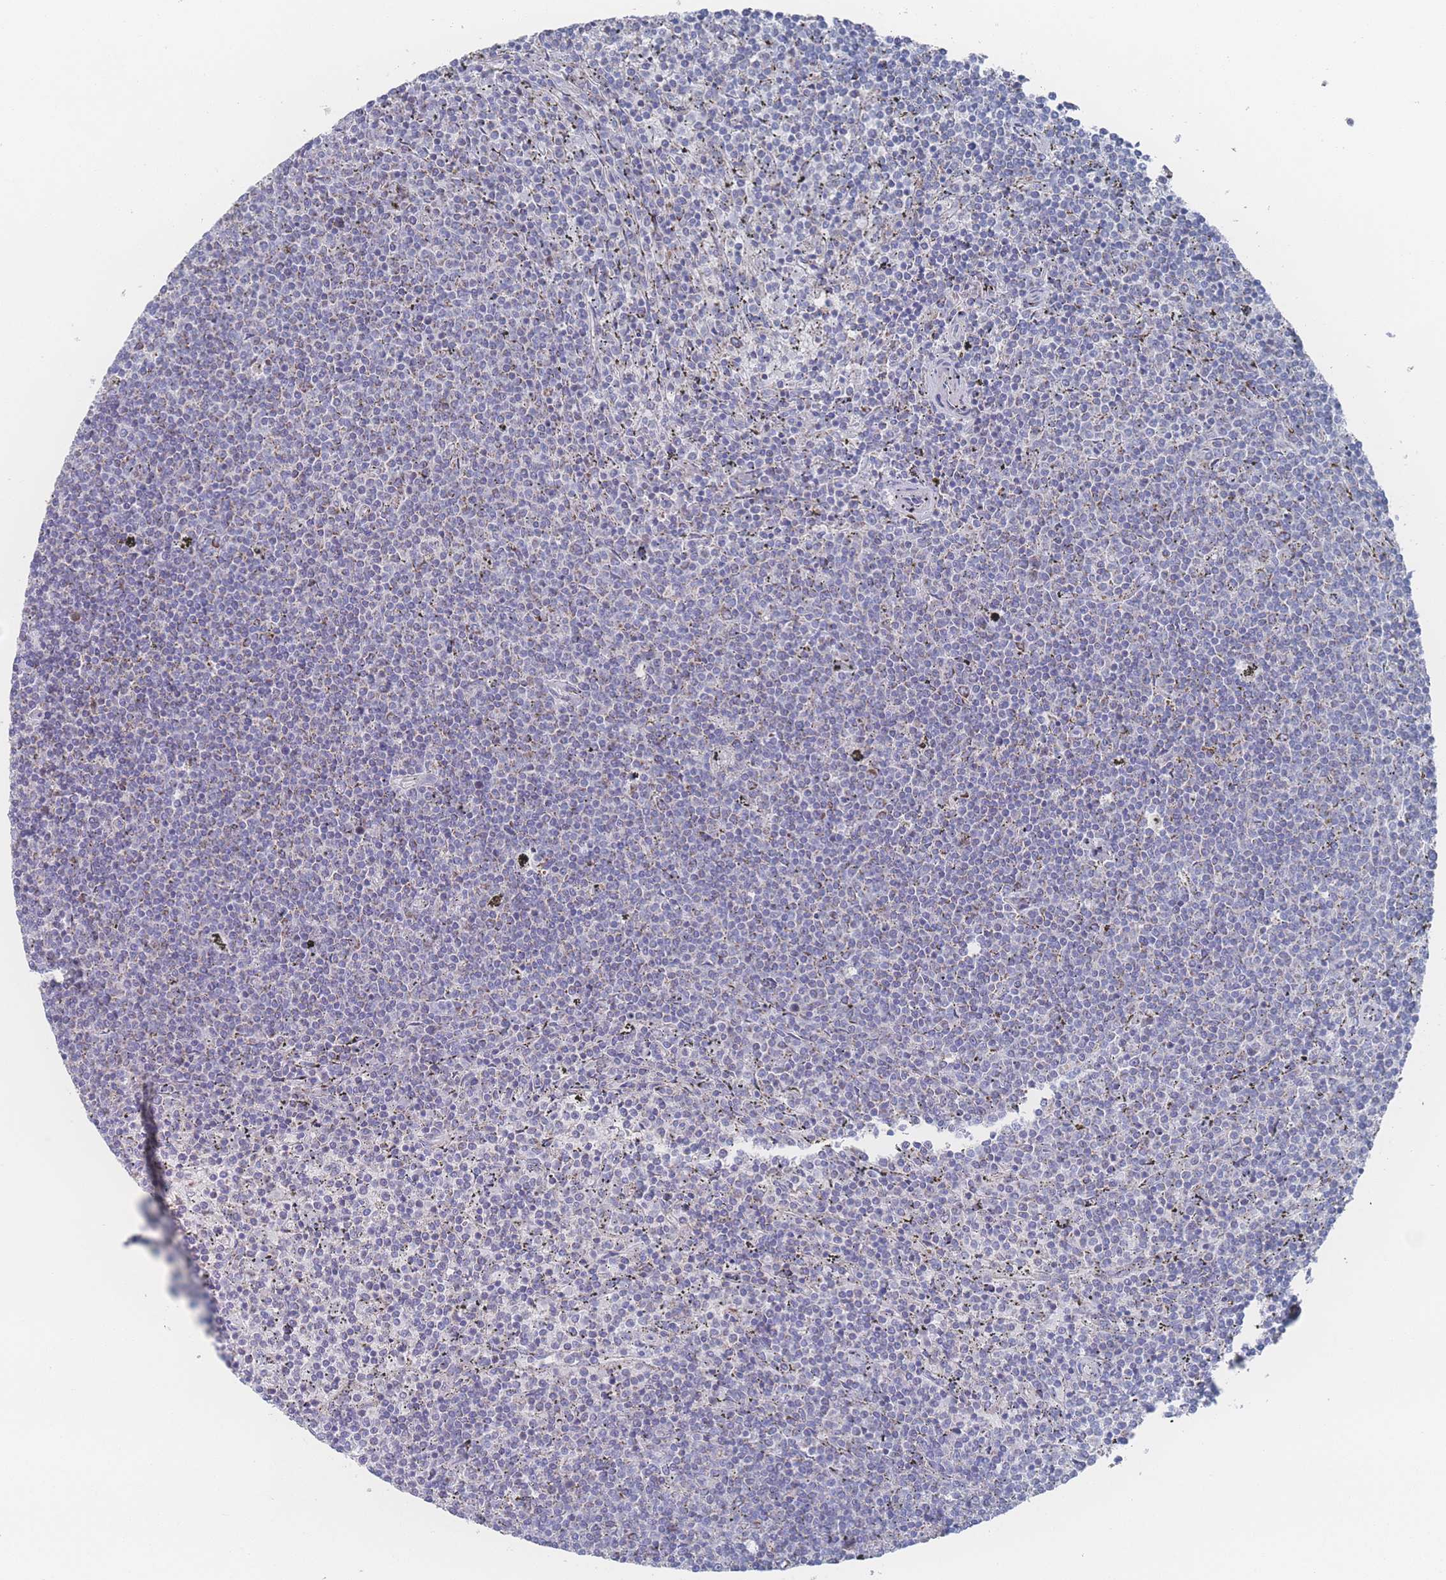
{"staining": {"intensity": "negative", "quantity": "none", "location": "none"}, "tissue": "lymphoma", "cell_type": "Tumor cells", "image_type": "cancer", "snomed": [{"axis": "morphology", "description": "Malignant lymphoma, non-Hodgkin's type, Low grade"}, {"axis": "topography", "description": "Spleen"}], "caption": "Photomicrograph shows no protein staining in tumor cells of lymphoma tissue.", "gene": "SNPH", "patient": {"sex": "female", "age": 50}}